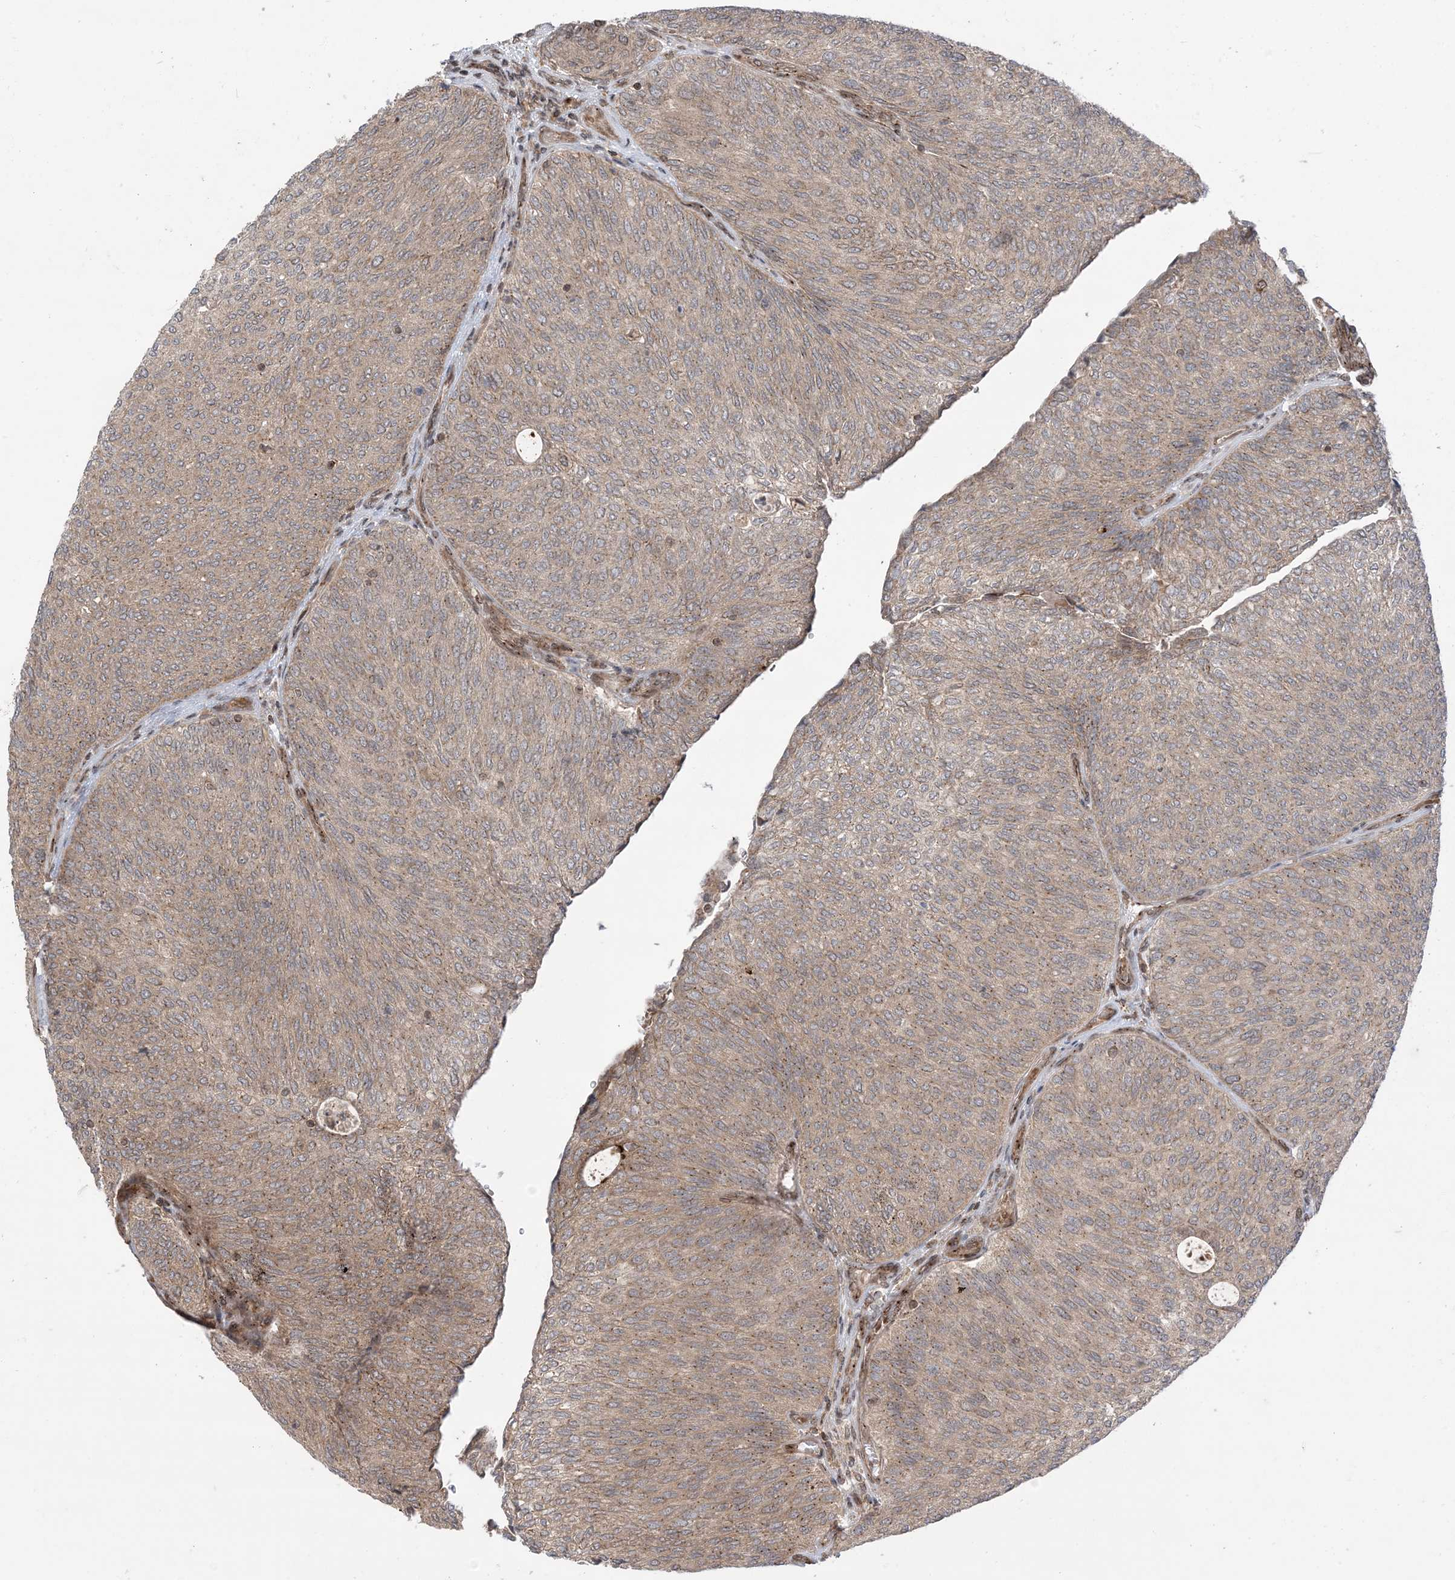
{"staining": {"intensity": "weak", "quantity": ">75%", "location": "cytoplasmic/membranous"}, "tissue": "urothelial cancer", "cell_type": "Tumor cells", "image_type": "cancer", "snomed": [{"axis": "morphology", "description": "Urothelial carcinoma, Low grade"}, {"axis": "topography", "description": "Urinary bladder"}], "caption": "This is a histology image of immunohistochemistry staining of low-grade urothelial carcinoma, which shows weak positivity in the cytoplasmic/membranous of tumor cells.", "gene": "CASP4", "patient": {"sex": "female", "age": 79}}